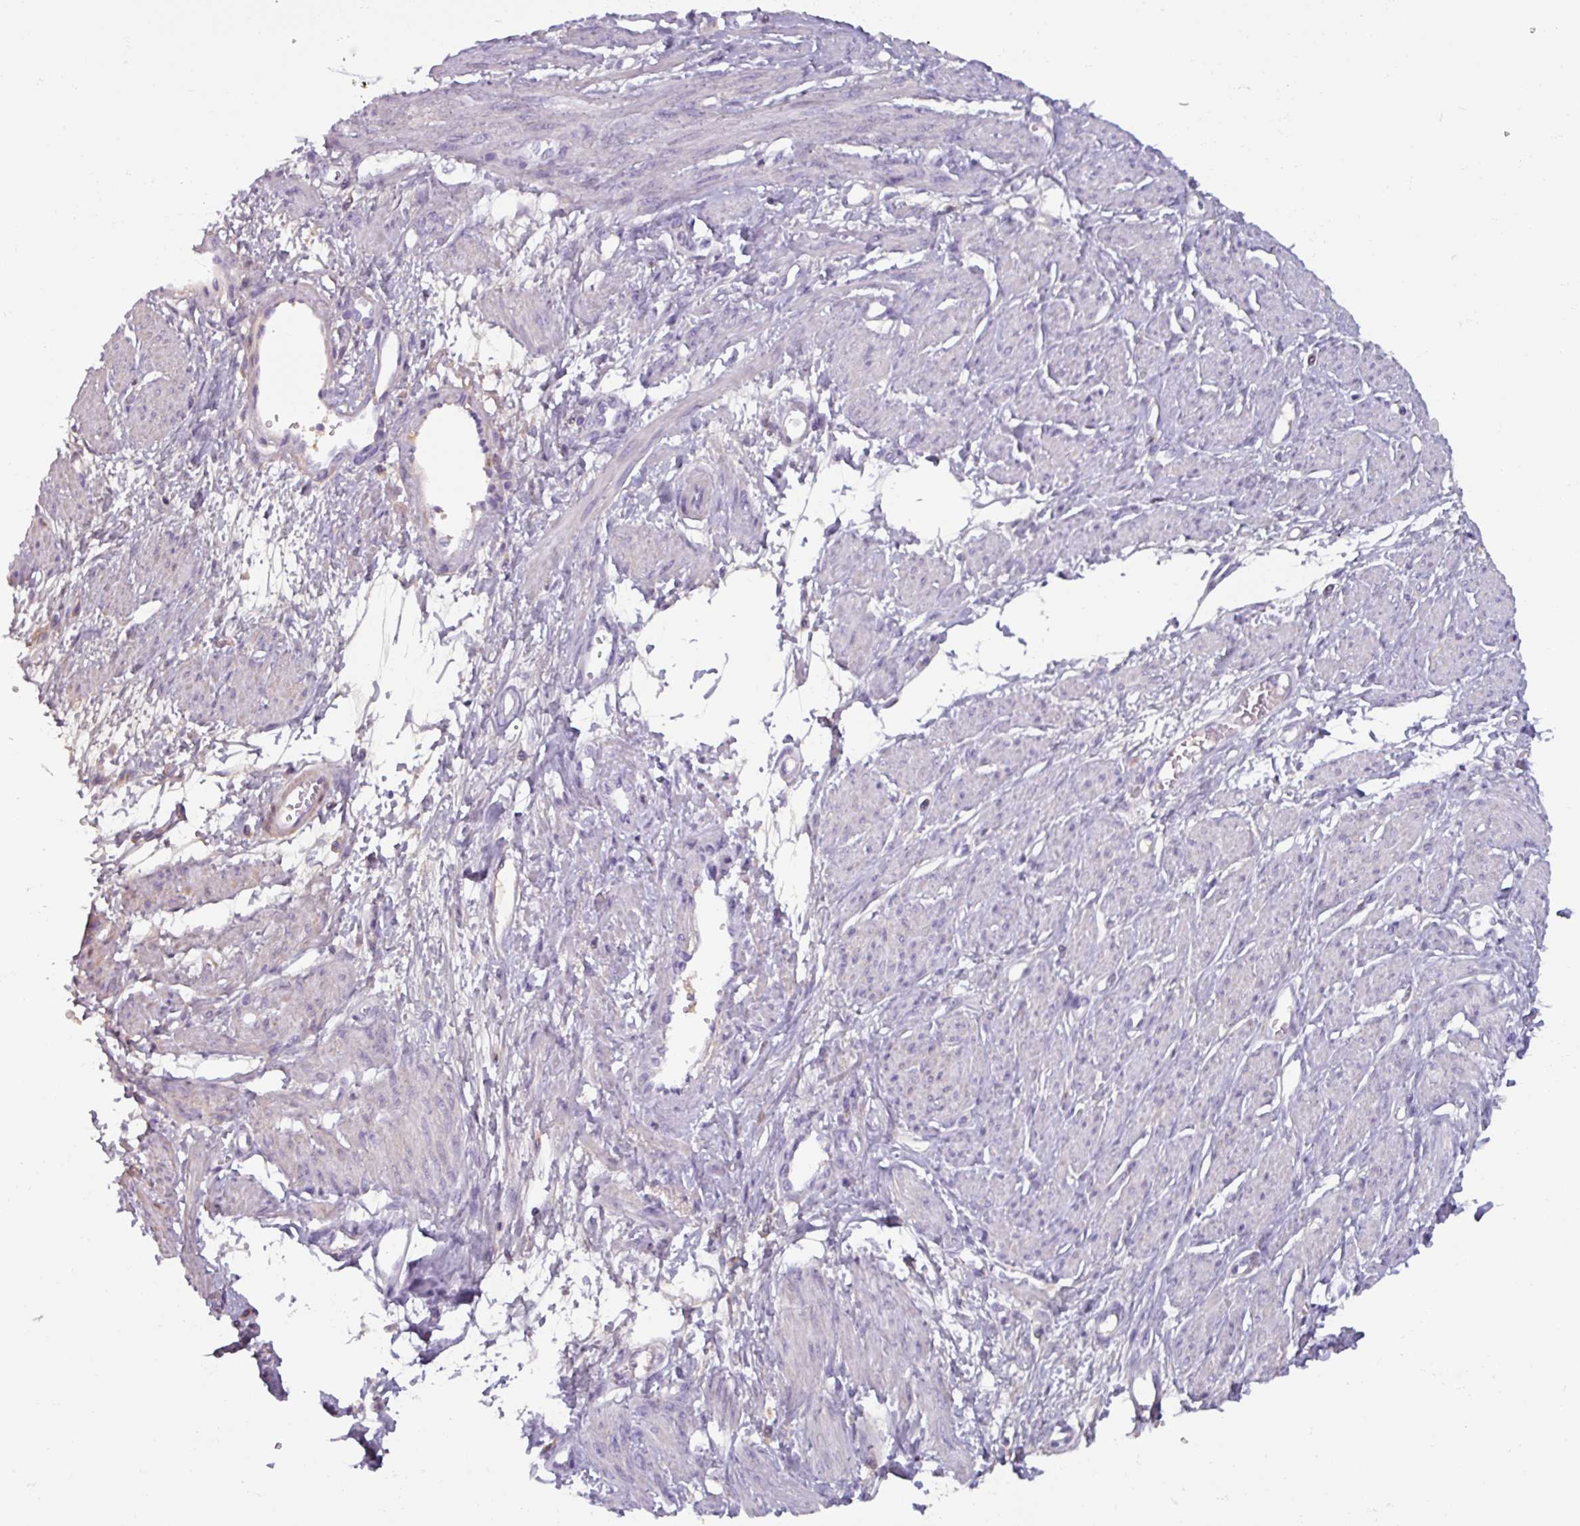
{"staining": {"intensity": "negative", "quantity": "none", "location": "none"}, "tissue": "smooth muscle", "cell_type": "Smooth muscle cells", "image_type": "normal", "snomed": [{"axis": "morphology", "description": "Normal tissue, NOS"}, {"axis": "topography", "description": "Smooth muscle"}, {"axis": "topography", "description": "Uterus"}], "caption": "Smooth muscle was stained to show a protein in brown. There is no significant positivity in smooth muscle cells. (DAB (3,3'-diaminobenzidine) IHC visualized using brightfield microscopy, high magnification).", "gene": "SPESP1", "patient": {"sex": "female", "age": 39}}